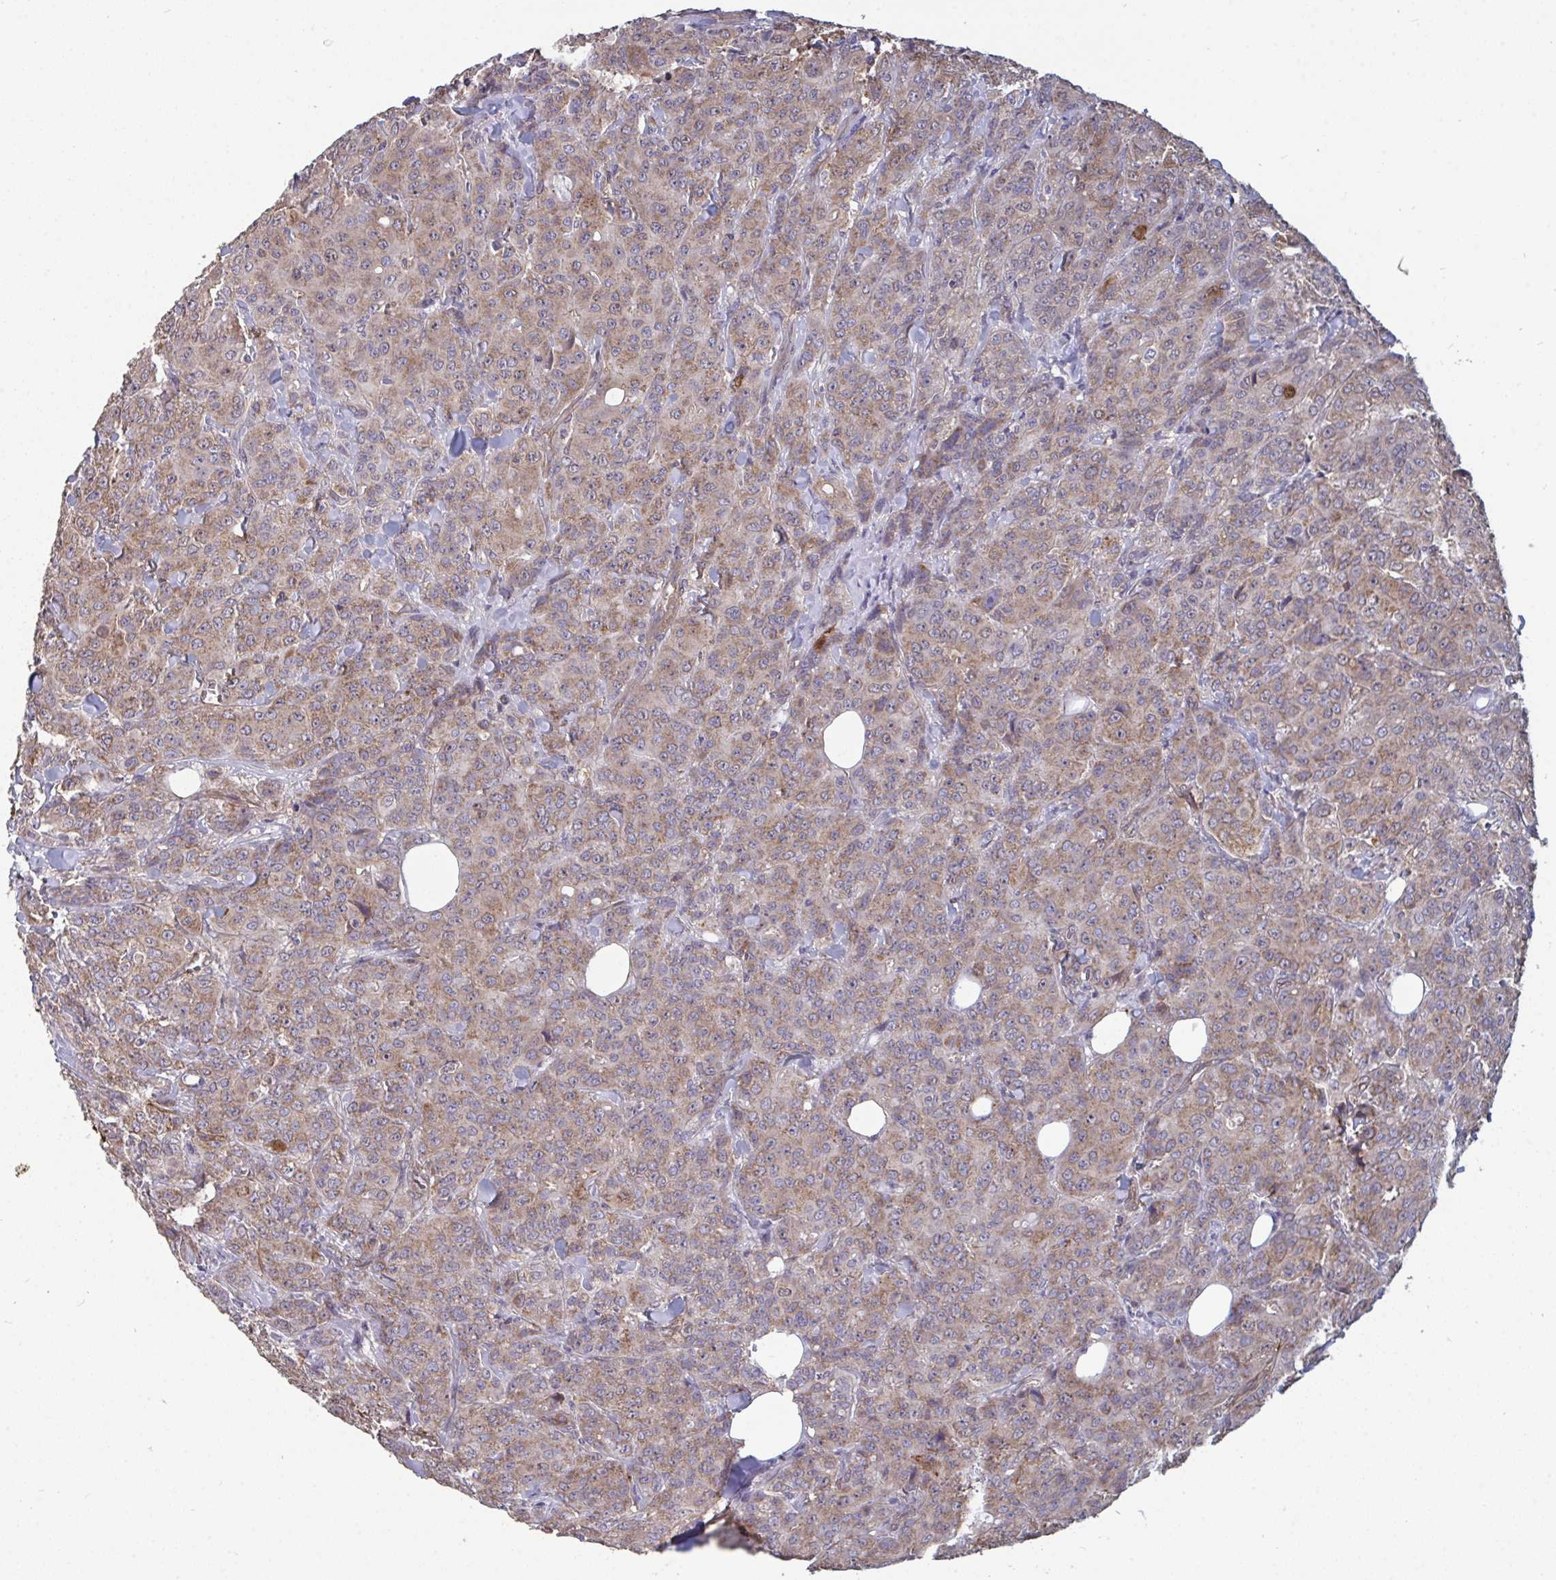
{"staining": {"intensity": "weak", "quantity": "25%-75%", "location": "cytoplasmic/membranous"}, "tissue": "breast cancer", "cell_type": "Tumor cells", "image_type": "cancer", "snomed": [{"axis": "morphology", "description": "Normal tissue, NOS"}, {"axis": "morphology", "description": "Duct carcinoma"}, {"axis": "topography", "description": "Breast"}], "caption": "Immunohistochemistry (IHC) of breast cancer displays low levels of weak cytoplasmic/membranous staining in approximately 25%-75% of tumor cells.", "gene": "ISCU", "patient": {"sex": "female", "age": 43}}